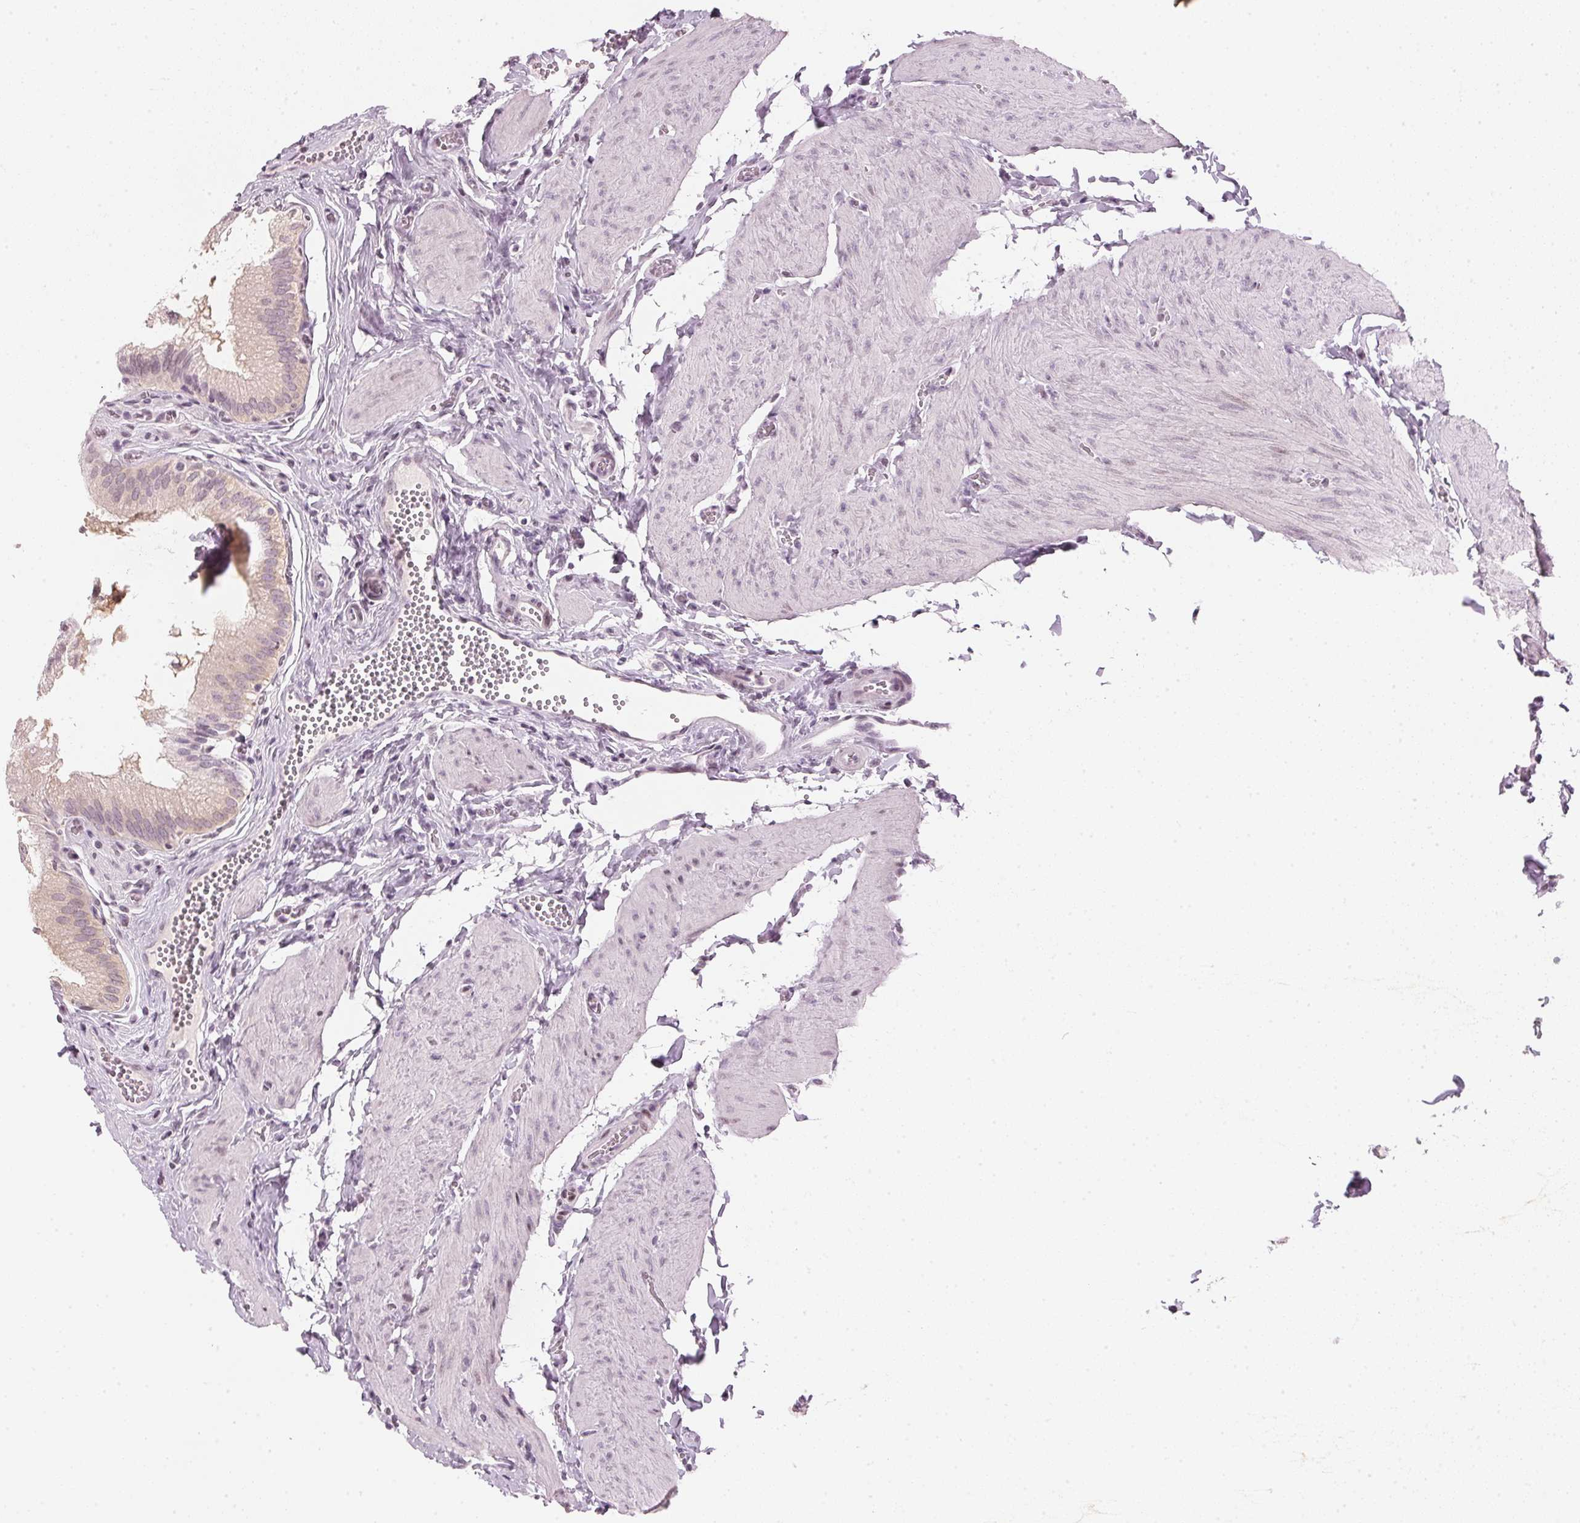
{"staining": {"intensity": "weak", "quantity": ">75%", "location": "cytoplasmic/membranous"}, "tissue": "gallbladder", "cell_type": "Glandular cells", "image_type": "normal", "snomed": [{"axis": "morphology", "description": "Normal tissue, NOS"}, {"axis": "topography", "description": "Gallbladder"}, {"axis": "topography", "description": "Peripheral nerve tissue"}], "caption": "The micrograph displays immunohistochemical staining of normal gallbladder. There is weak cytoplasmic/membranous positivity is appreciated in about >75% of glandular cells. (Brightfield microscopy of DAB IHC at high magnification).", "gene": "SFRP4", "patient": {"sex": "male", "age": 17}}